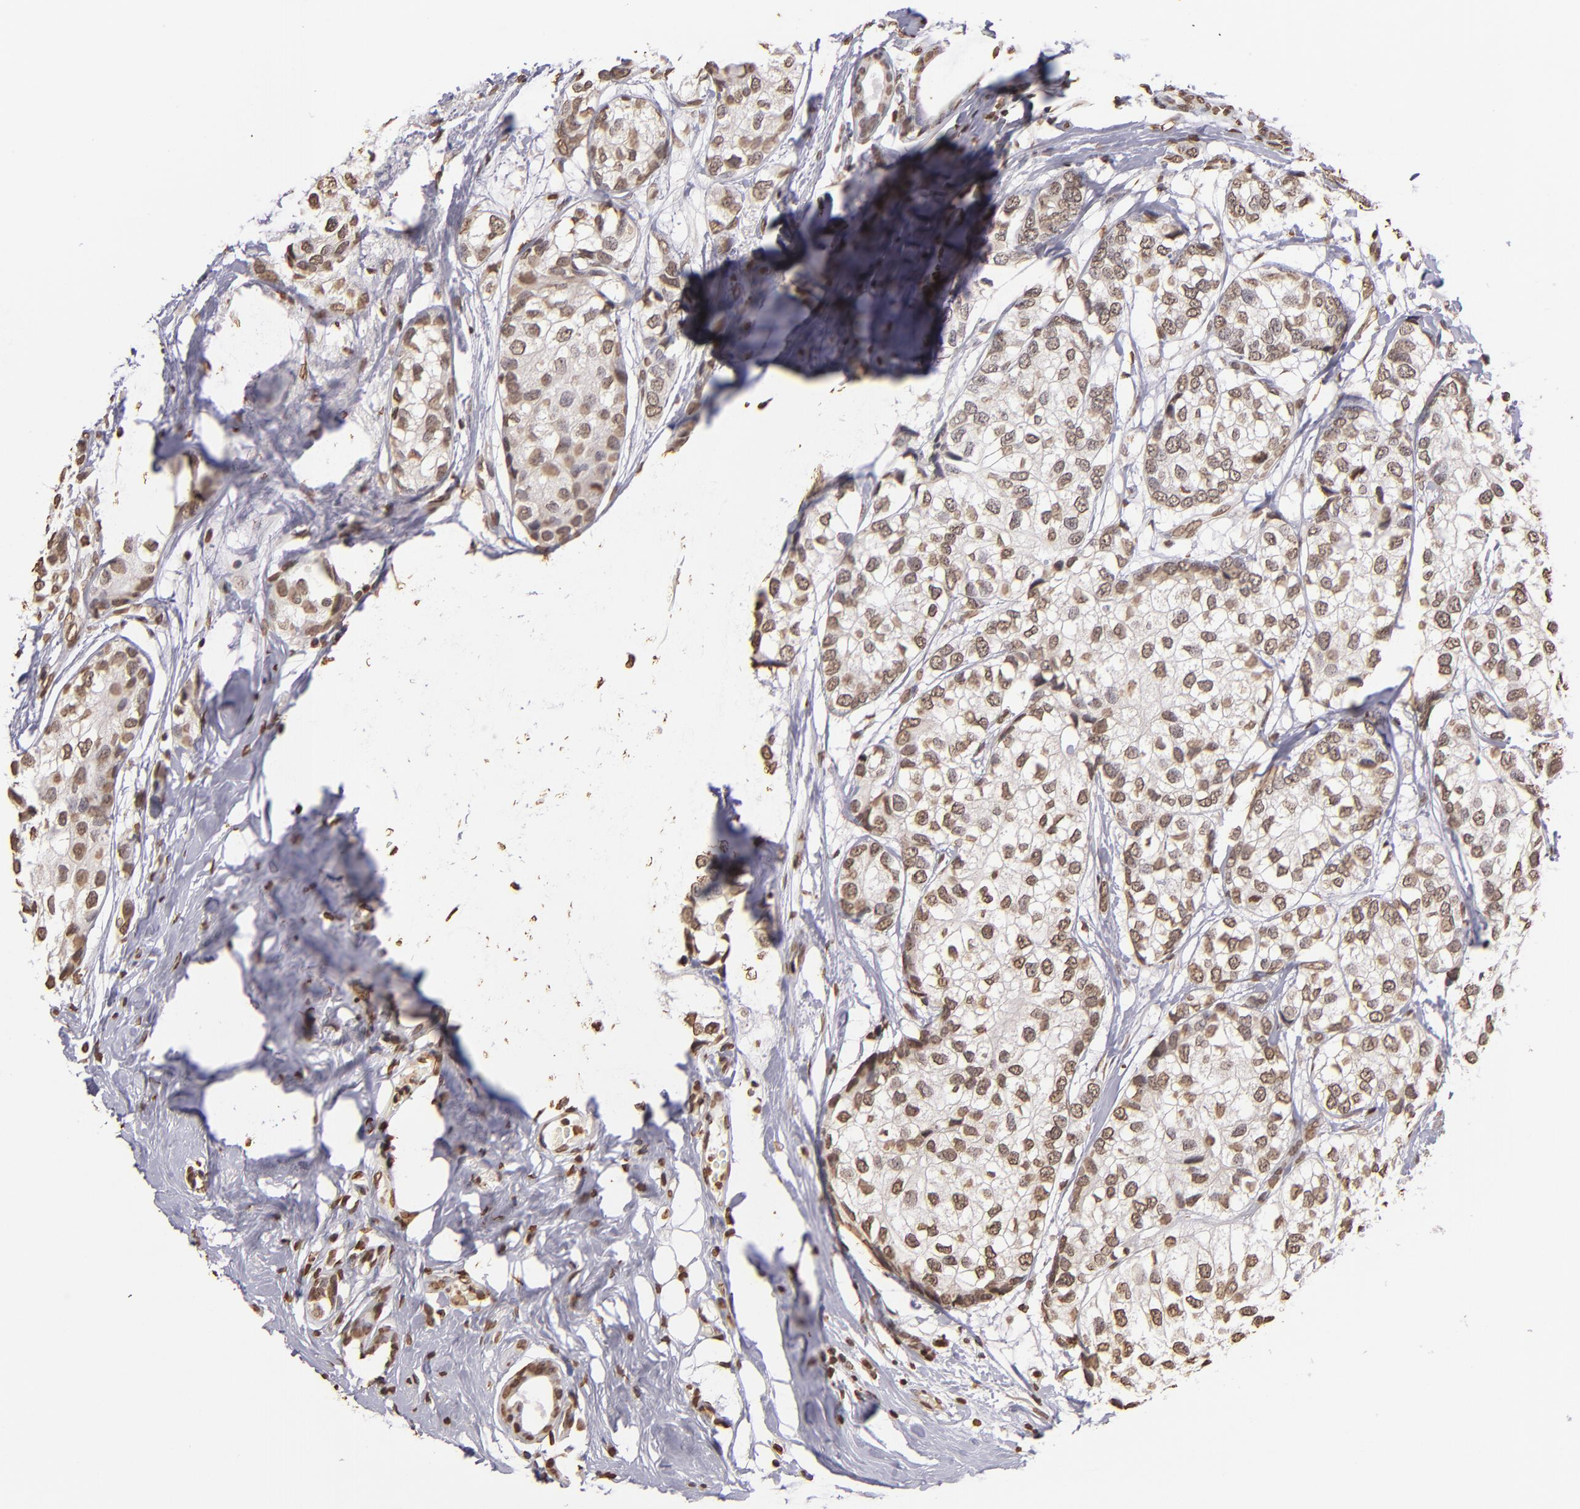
{"staining": {"intensity": "weak", "quantity": ">75%", "location": "nuclear"}, "tissue": "breast cancer", "cell_type": "Tumor cells", "image_type": "cancer", "snomed": [{"axis": "morphology", "description": "Duct carcinoma"}, {"axis": "topography", "description": "Breast"}], "caption": "Immunohistochemistry histopathology image of neoplastic tissue: human breast invasive ductal carcinoma stained using immunohistochemistry demonstrates low levels of weak protein expression localized specifically in the nuclear of tumor cells, appearing as a nuclear brown color.", "gene": "LBX1", "patient": {"sex": "female", "age": 68}}